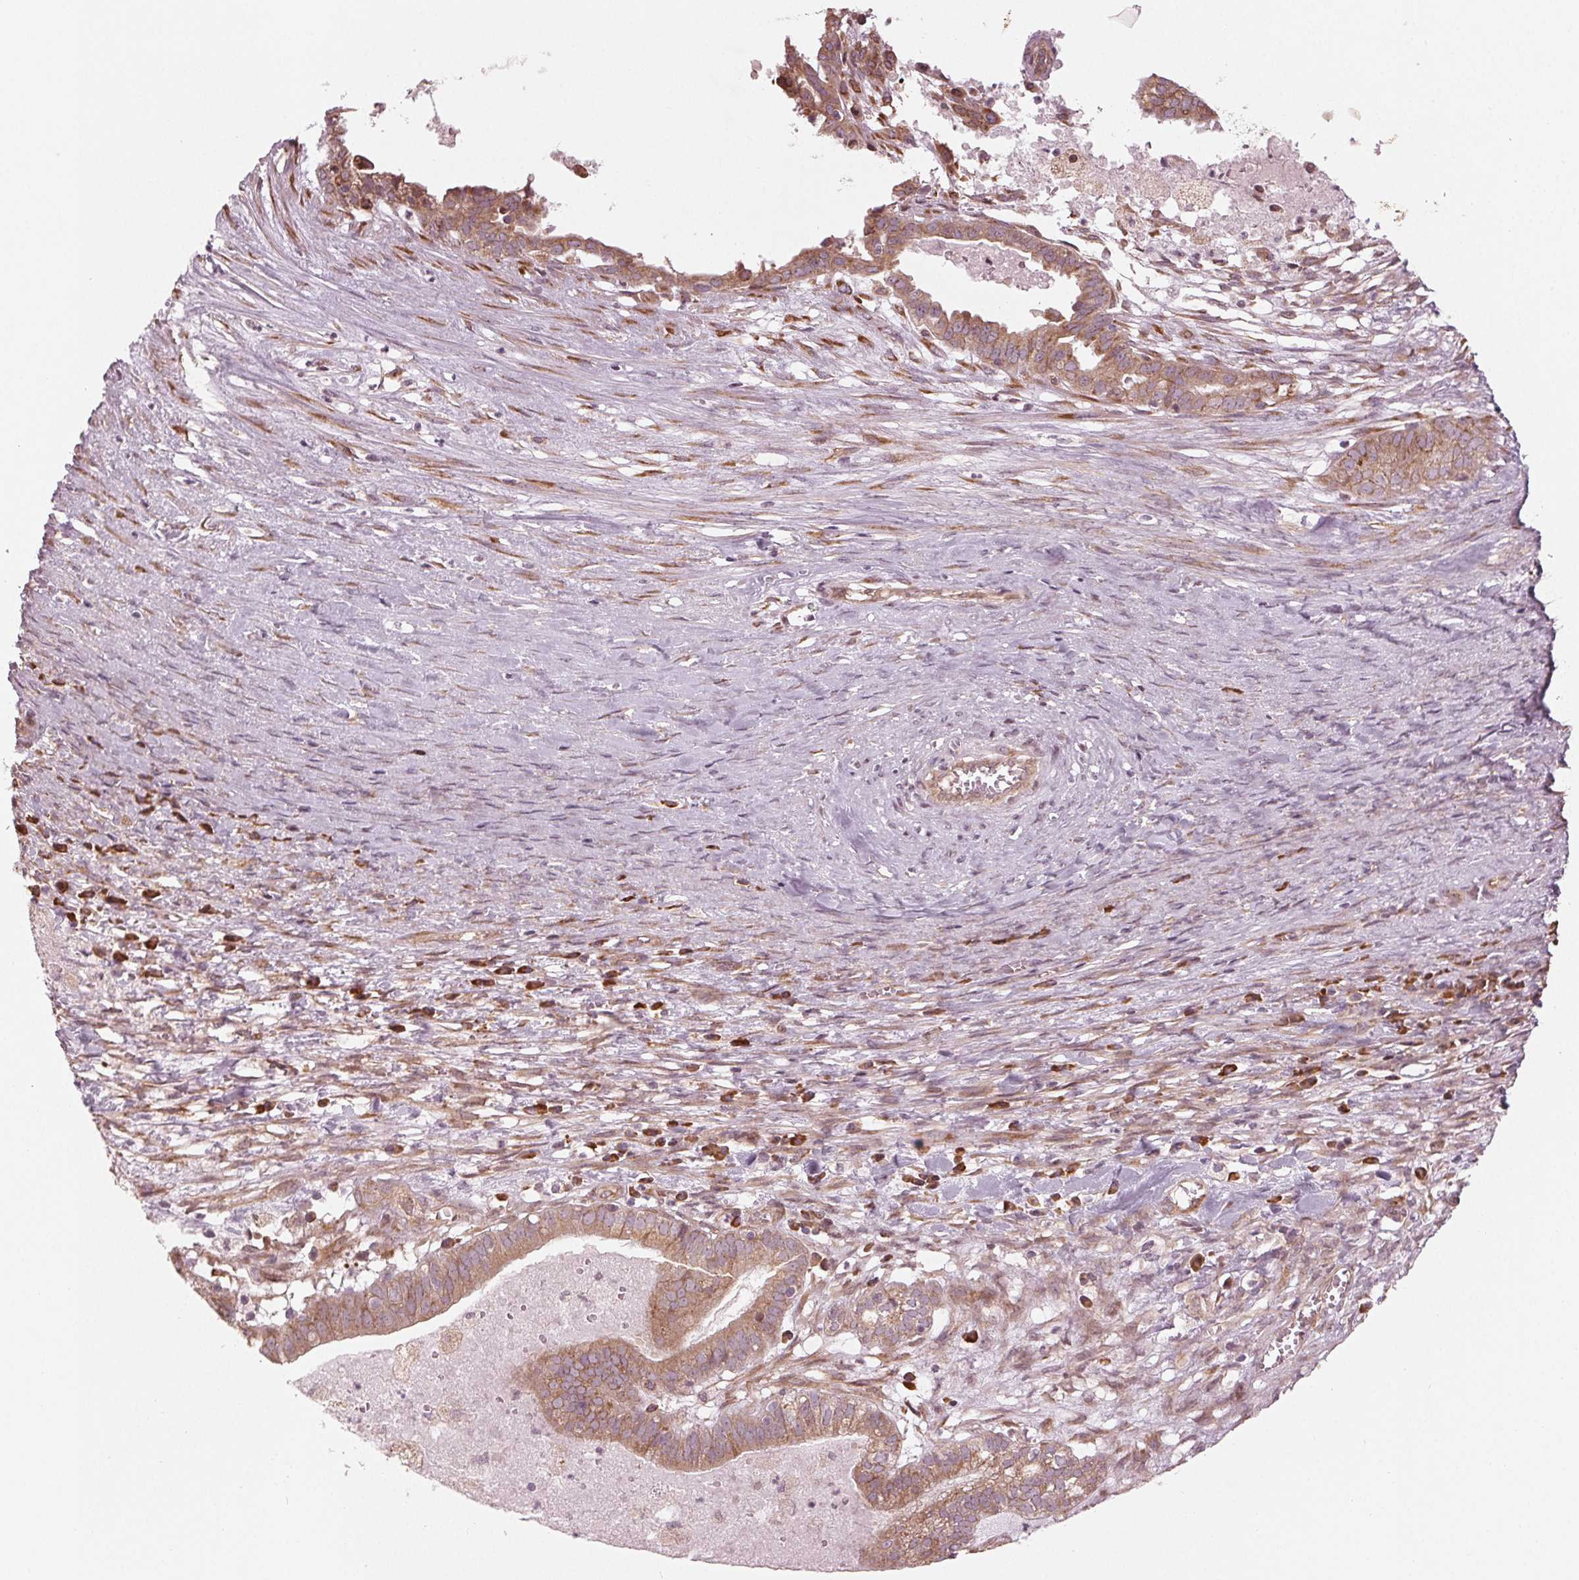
{"staining": {"intensity": "moderate", "quantity": ">75%", "location": "cytoplasmic/membranous"}, "tissue": "ovarian cancer", "cell_type": "Tumor cells", "image_type": "cancer", "snomed": [{"axis": "morphology", "description": "Carcinoma, endometroid"}, {"axis": "topography", "description": "Ovary"}], "caption": "A brown stain labels moderate cytoplasmic/membranous staining of a protein in human ovarian cancer (endometroid carcinoma) tumor cells.", "gene": "CMIP", "patient": {"sex": "female", "age": 64}}